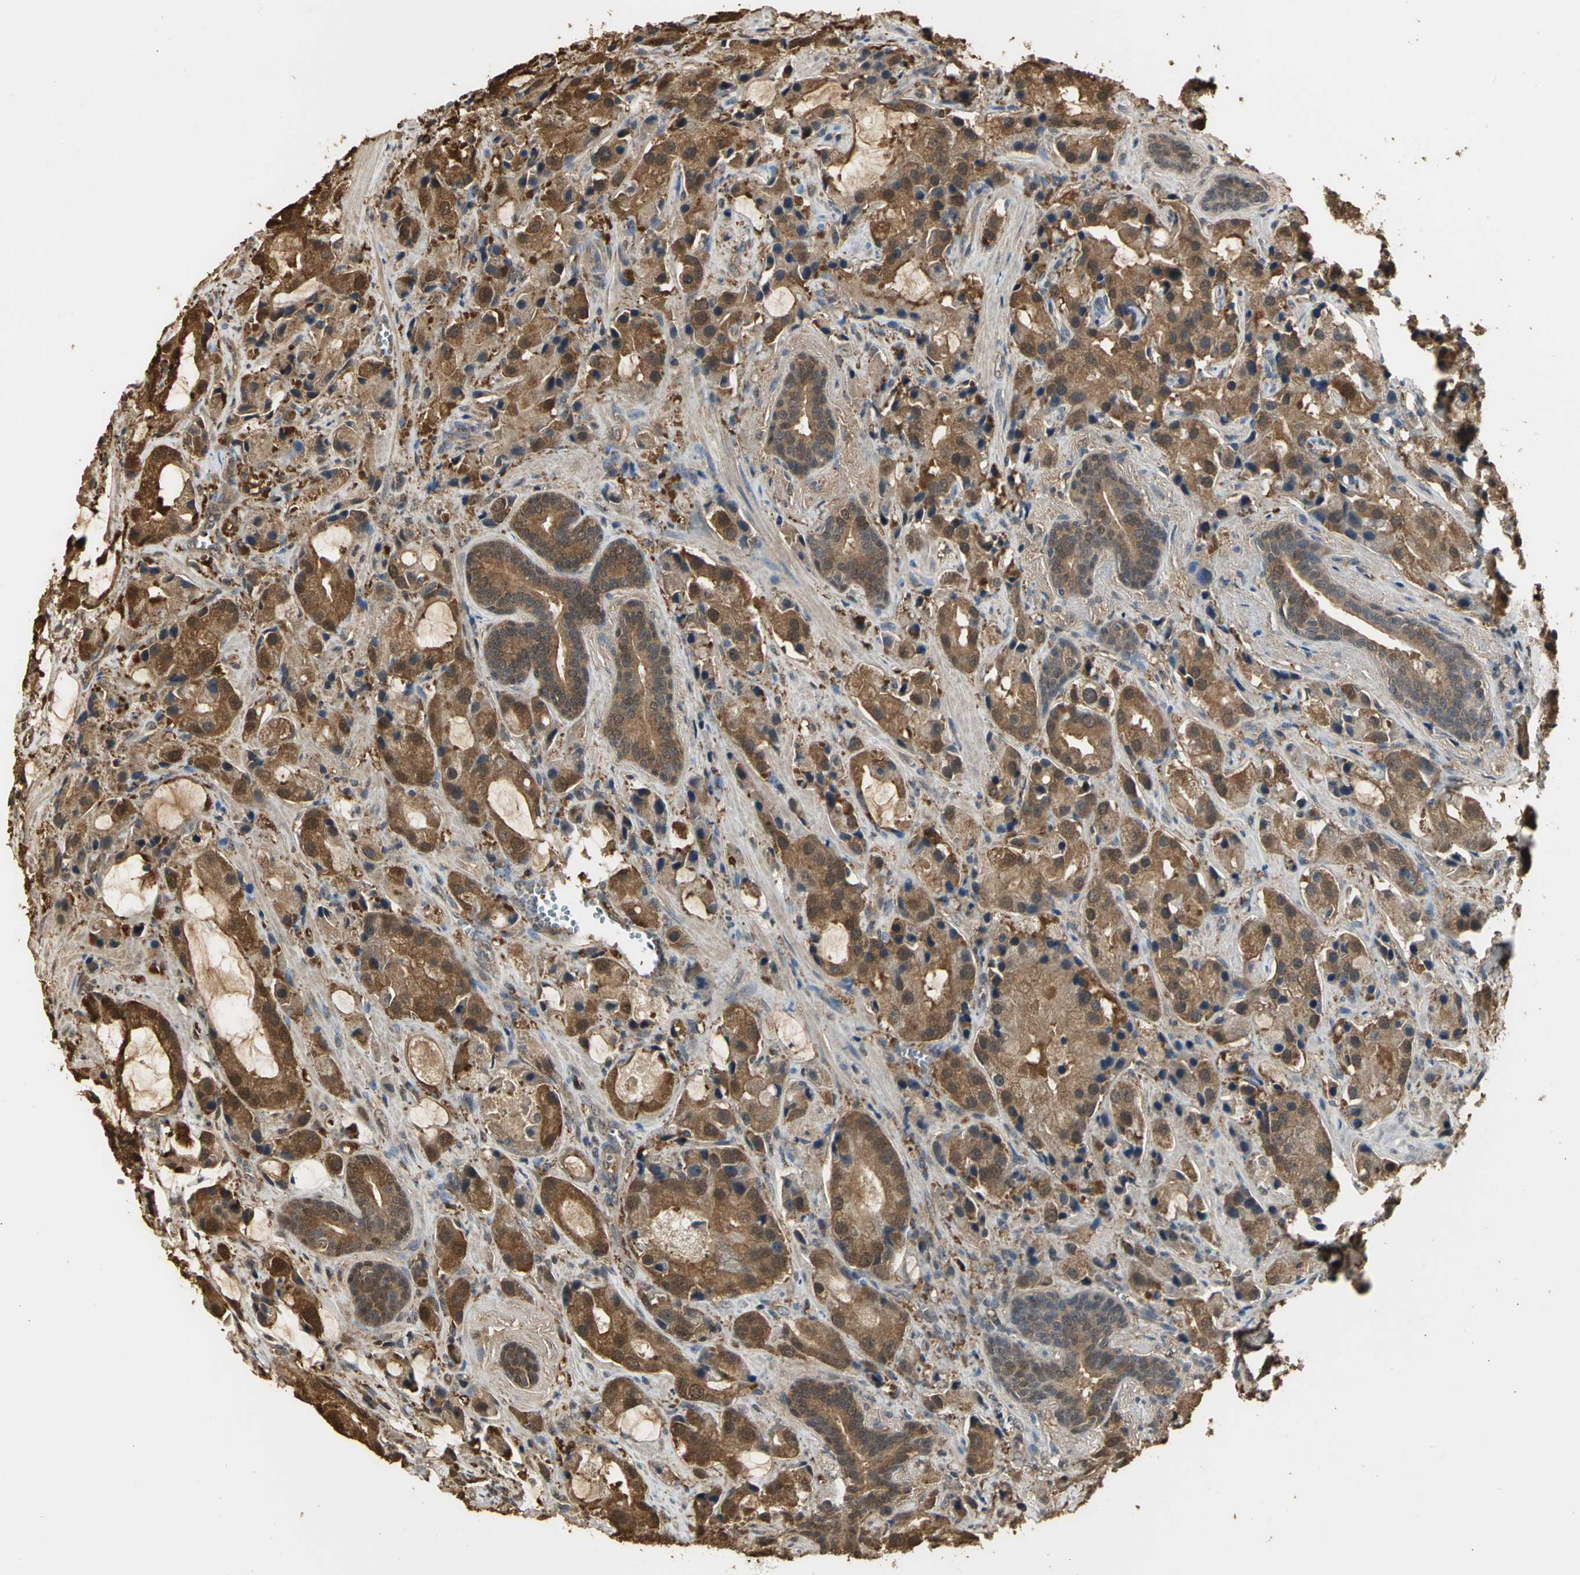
{"staining": {"intensity": "moderate", "quantity": ">75%", "location": "cytoplasmic/membranous,nuclear"}, "tissue": "prostate cancer", "cell_type": "Tumor cells", "image_type": "cancer", "snomed": [{"axis": "morphology", "description": "Adenocarcinoma, High grade"}, {"axis": "topography", "description": "Prostate"}], "caption": "Protein expression analysis of human prostate high-grade adenocarcinoma reveals moderate cytoplasmic/membranous and nuclear positivity in approximately >75% of tumor cells. (Stains: DAB in brown, nuclei in blue, Microscopy: brightfield microscopy at high magnification).", "gene": "PARK7", "patient": {"sex": "male", "age": 70}}